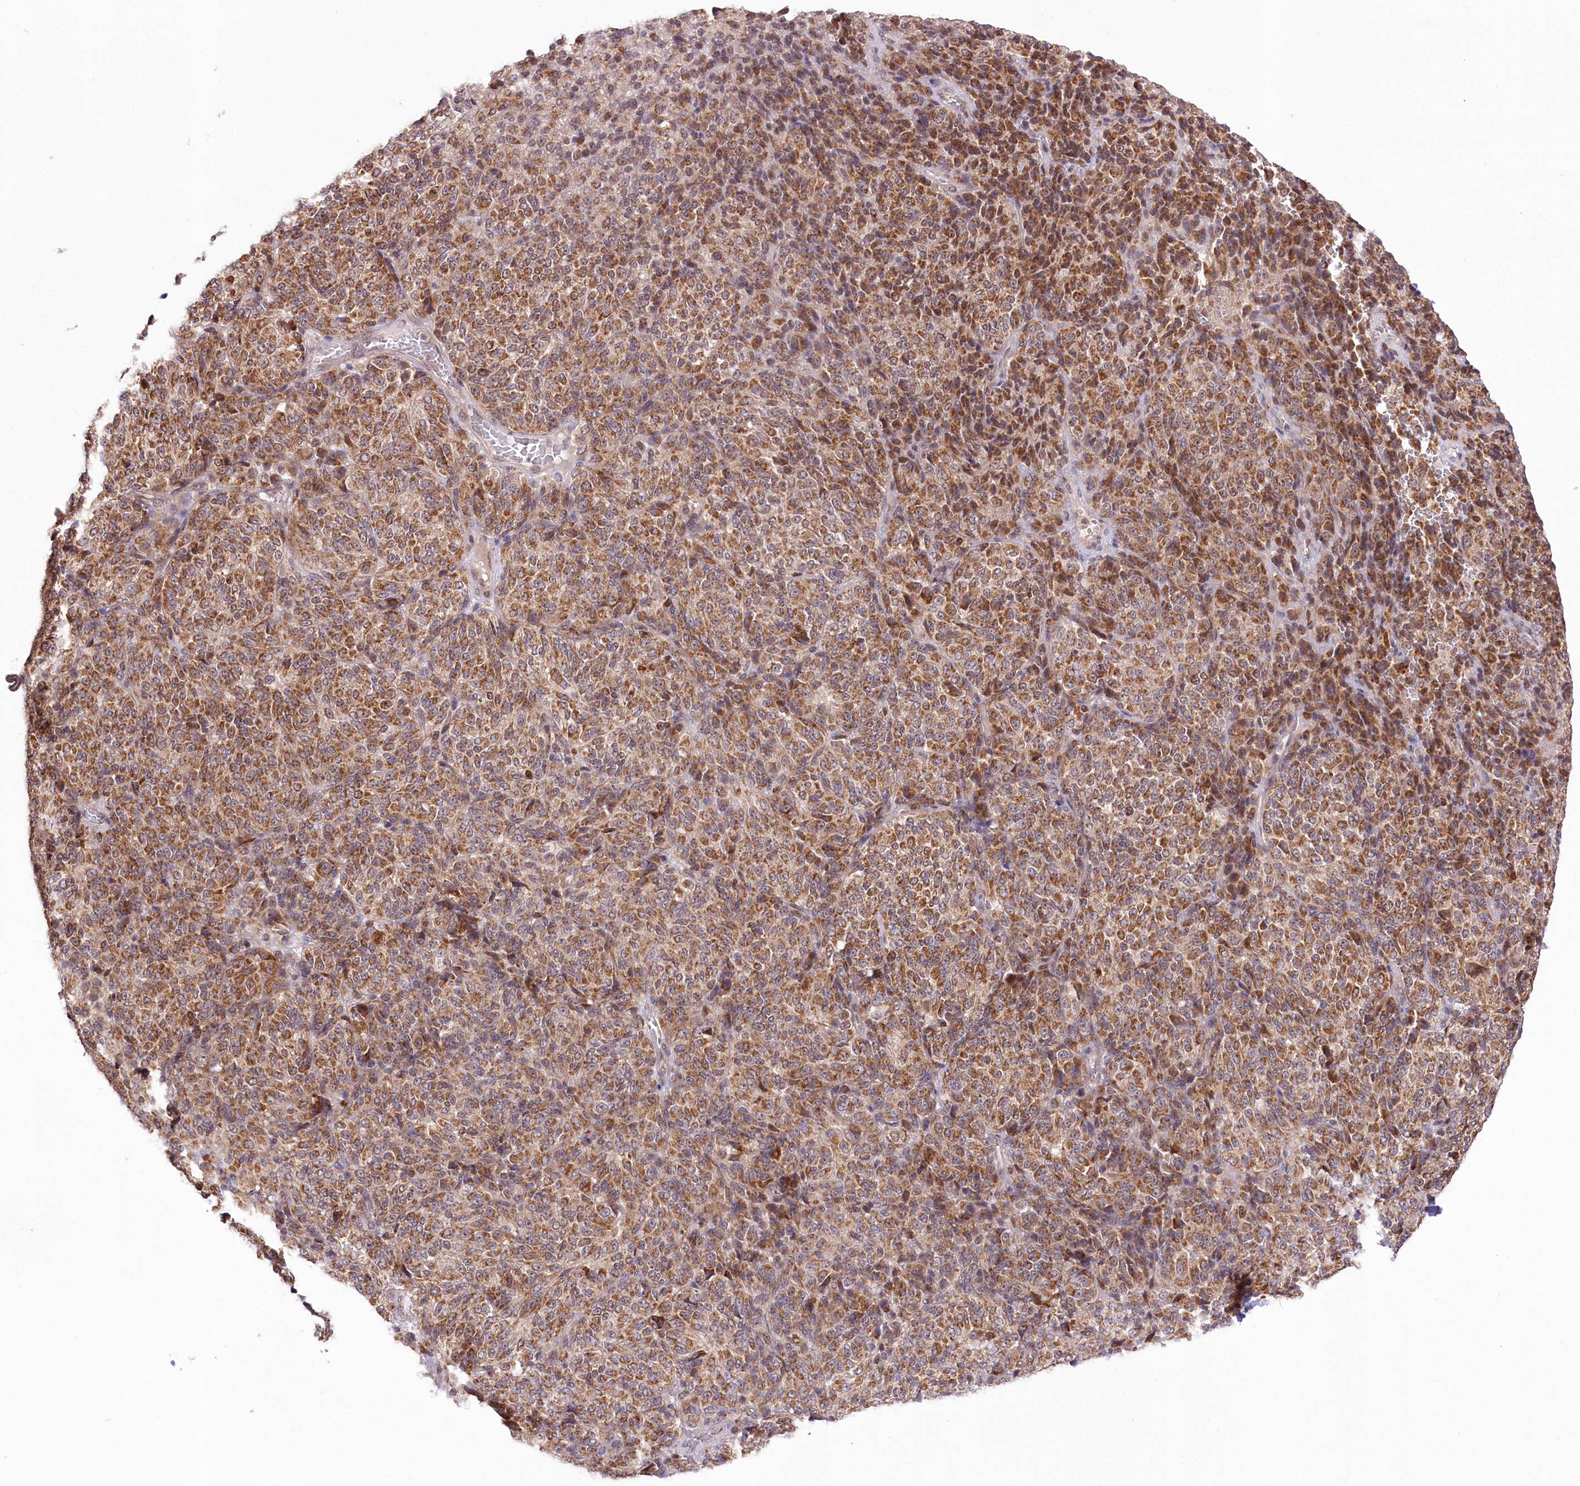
{"staining": {"intensity": "moderate", "quantity": ">75%", "location": "cytoplasmic/membranous"}, "tissue": "melanoma", "cell_type": "Tumor cells", "image_type": "cancer", "snomed": [{"axis": "morphology", "description": "Malignant melanoma, Metastatic site"}, {"axis": "topography", "description": "Brain"}], "caption": "Protein positivity by immunohistochemistry (IHC) demonstrates moderate cytoplasmic/membranous staining in about >75% of tumor cells in melanoma.", "gene": "ZMAT2", "patient": {"sex": "female", "age": 56}}